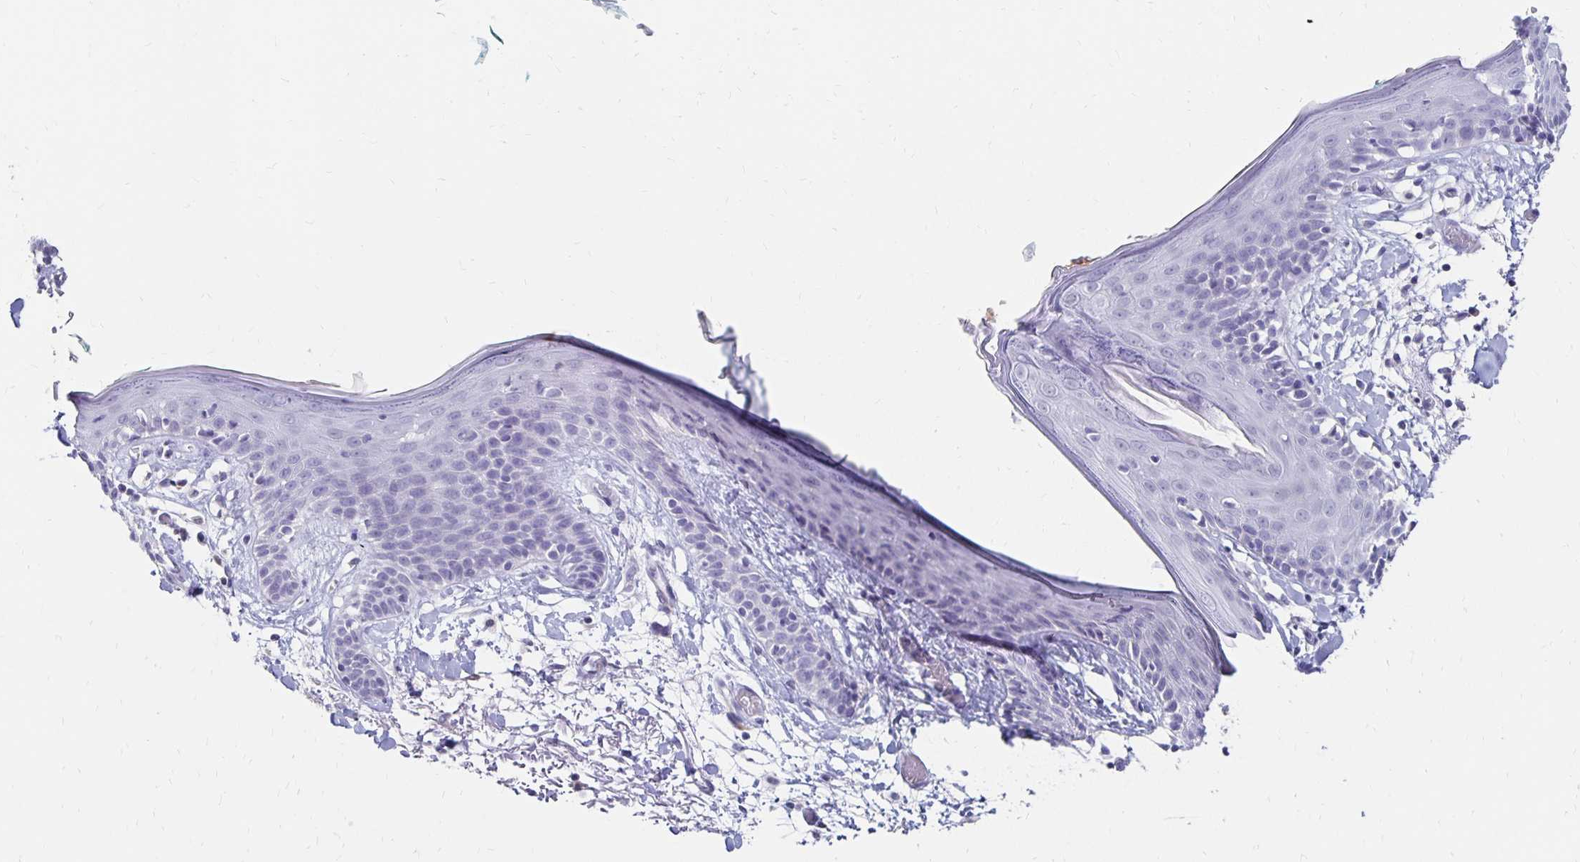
{"staining": {"intensity": "negative", "quantity": "none", "location": "none"}, "tissue": "skin", "cell_type": "Fibroblasts", "image_type": "normal", "snomed": [{"axis": "morphology", "description": "Normal tissue, NOS"}, {"axis": "topography", "description": "Skin"}], "caption": "IHC of unremarkable human skin exhibits no staining in fibroblasts. The staining was performed using DAB to visualize the protein expression in brown, while the nuclei were stained in blue with hematoxylin (Magnification: 20x).", "gene": "ATOSB", "patient": {"sex": "male", "age": 79}}